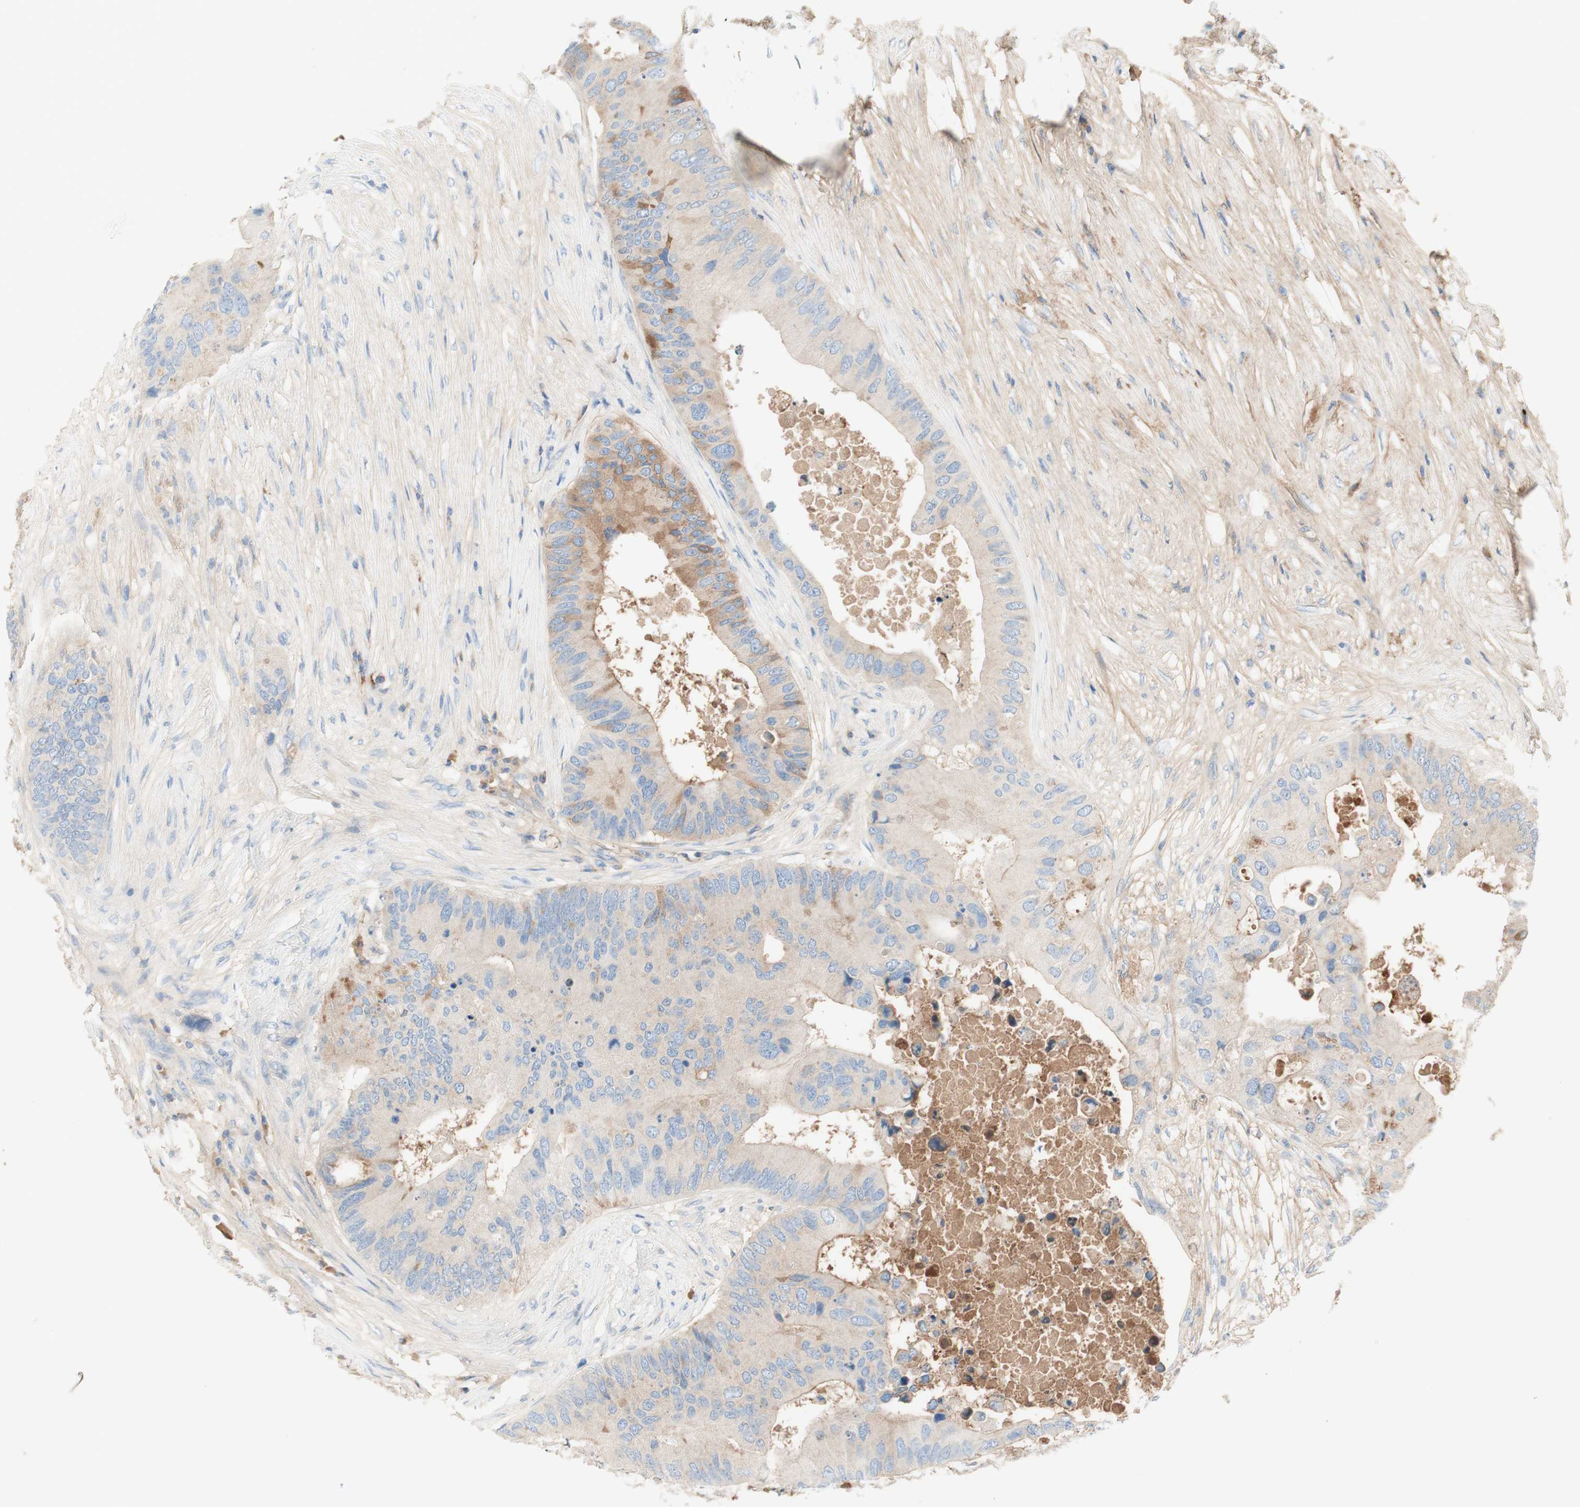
{"staining": {"intensity": "weak", "quantity": "25%-75%", "location": "cytoplasmic/membranous"}, "tissue": "colorectal cancer", "cell_type": "Tumor cells", "image_type": "cancer", "snomed": [{"axis": "morphology", "description": "Adenocarcinoma, NOS"}, {"axis": "topography", "description": "Colon"}], "caption": "A photomicrograph showing weak cytoplasmic/membranous positivity in approximately 25%-75% of tumor cells in colorectal cancer (adenocarcinoma), as visualized by brown immunohistochemical staining.", "gene": "KNG1", "patient": {"sex": "male", "age": 71}}